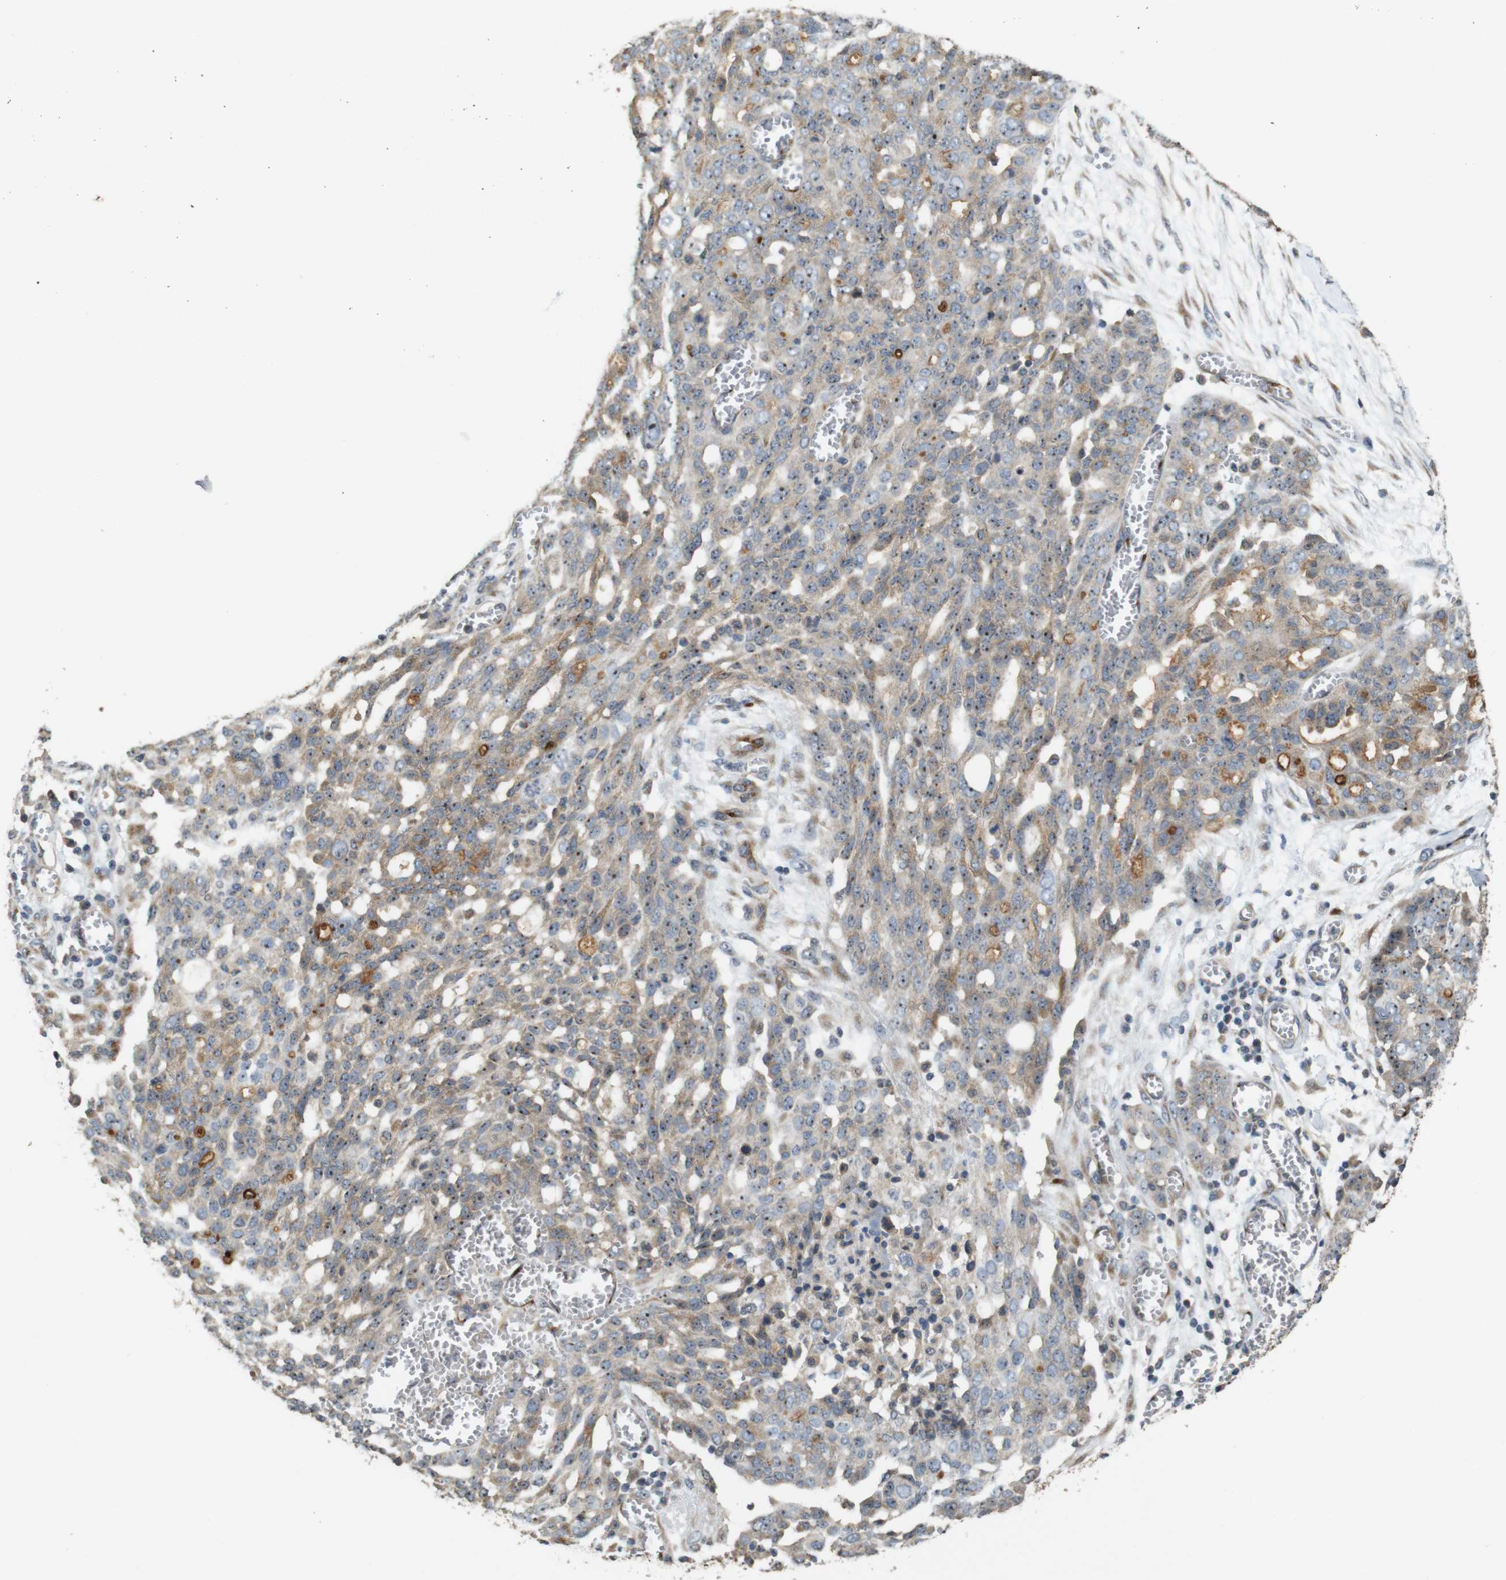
{"staining": {"intensity": "moderate", "quantity": ">75%", "location": "nuclear"}, "tissue": "ovarian cancer", "cell_type": "Tumor cells", "image_type": "cancer", "snomed": [{"axis": "morphology", "description": "Cystadenocarcinoma, serous, NOS"}, {"axis": "topography", "description": "Soft tissue"}, {"axis": "topography", "description": "Ovary"}], "caption": "The micrograph displays immunohistochemical staining of ovarian cancer (serous cystadenocarcinoma). There is moderate nuclear expression is identified in approximately >75% of tumor cells. The staining was performed using DAB (3,3'-diaminobenzidine), with brown indicating positive protein expression. Nuclei are stained blue with hematoxylin.", "gene": "EFCAB14", "patient": {"sex": "female", "age": 57}}